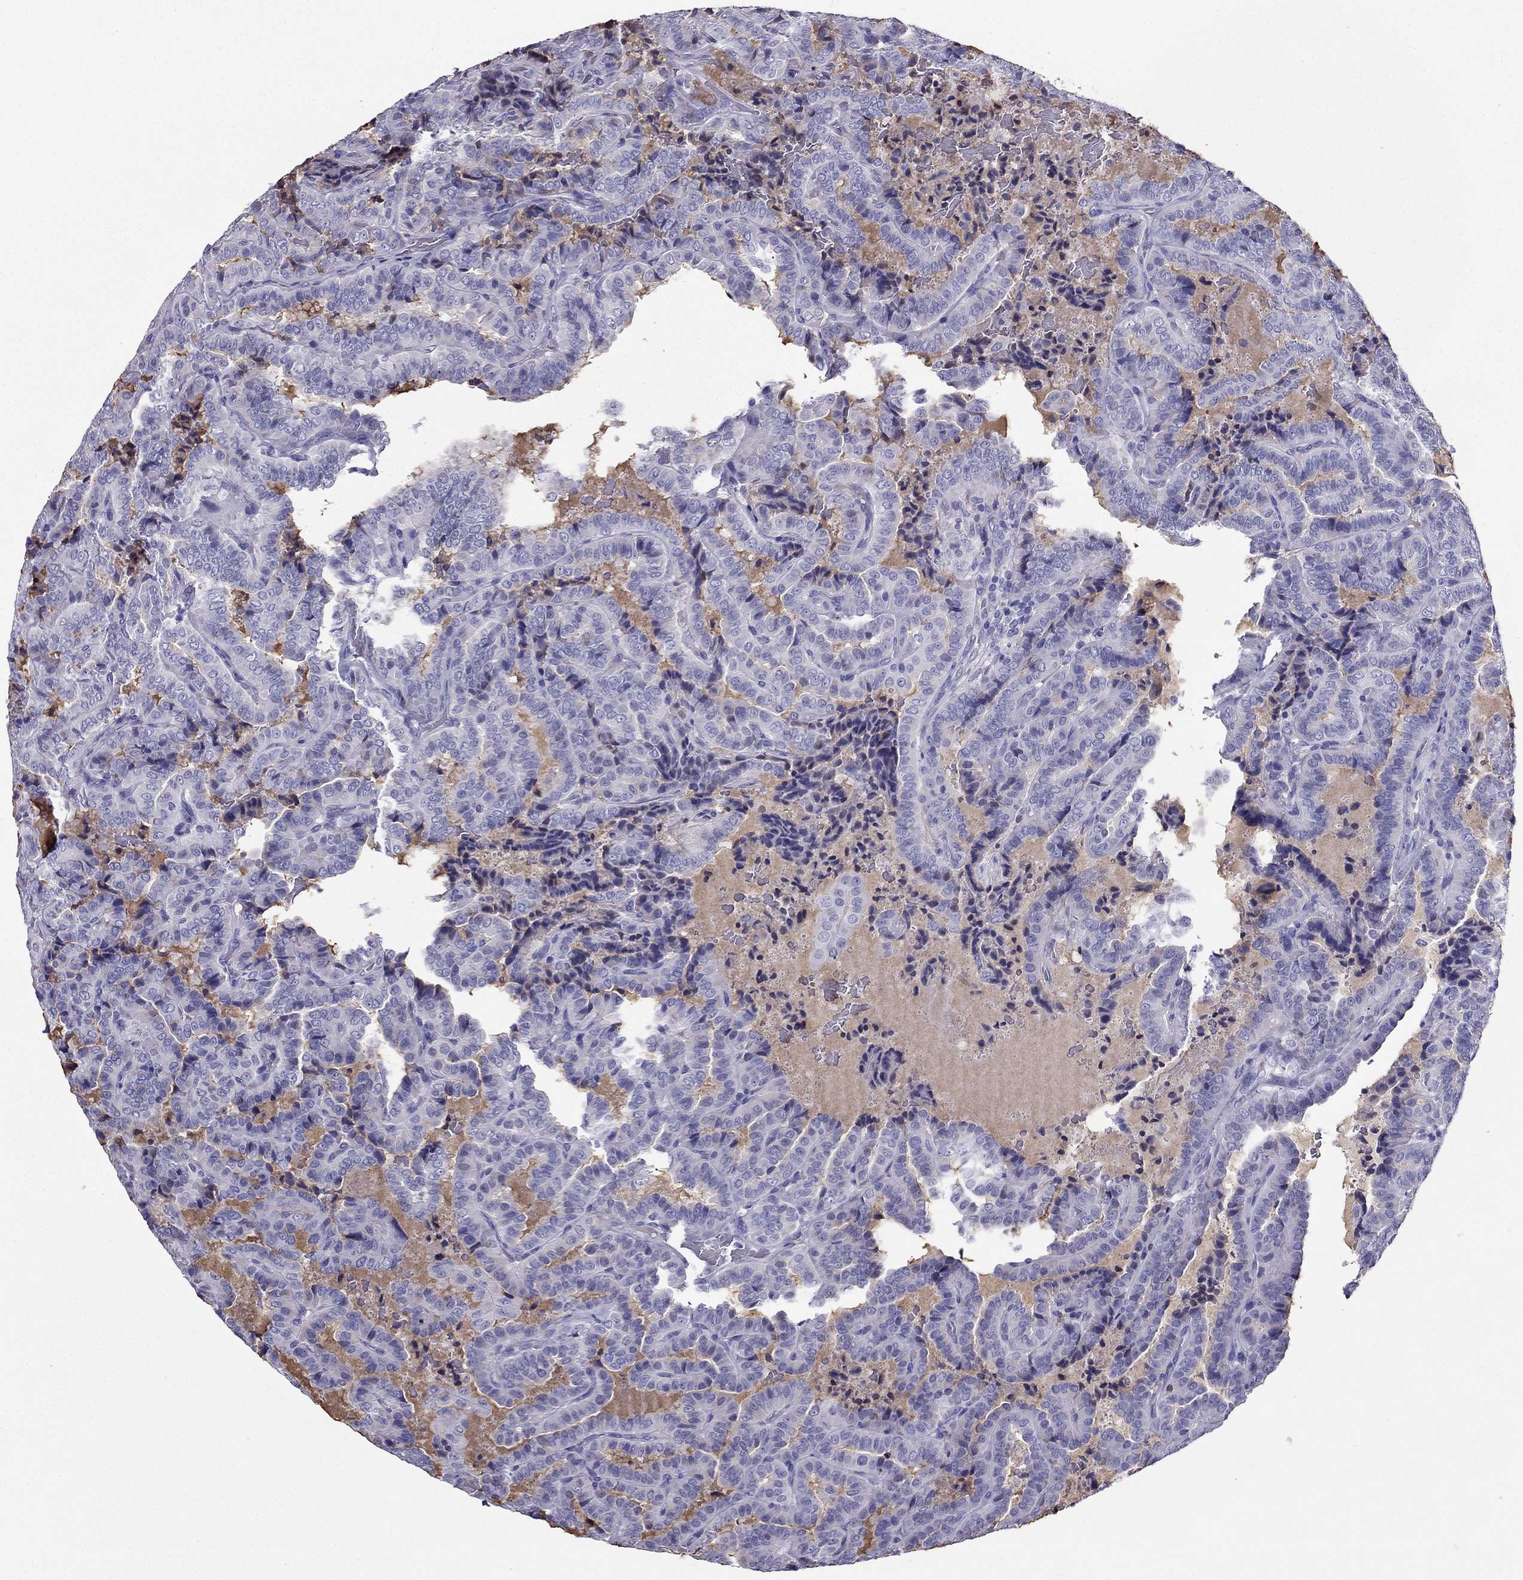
{"staining": {"intensity": "negative", "quantity": "none", "location": "none"}, "tissue": "thyroid cancer", "cell_type": "Tumor cells", "image_type": "cancer", "snomed": [{"axis": "morphology", "description": "Papillary adenocarcinoma, NOS"}, {"axis": "topography", "description": "Thyroid gland"}], "caption": "DAB (3,3'-diaminobenzidine) immunohistochemical staining of papillary adenocarcinoma (thyroid) demonstrates no significant positivity in tumor cells. Brightfield microscopy of IHC stained with DAB (3,3'-diaminobenzidine) (brown) and hematoxylin (blue), captured at high magnification.", "gene": "ZNF541", "patient": {"sex": "female", "age": 39}}